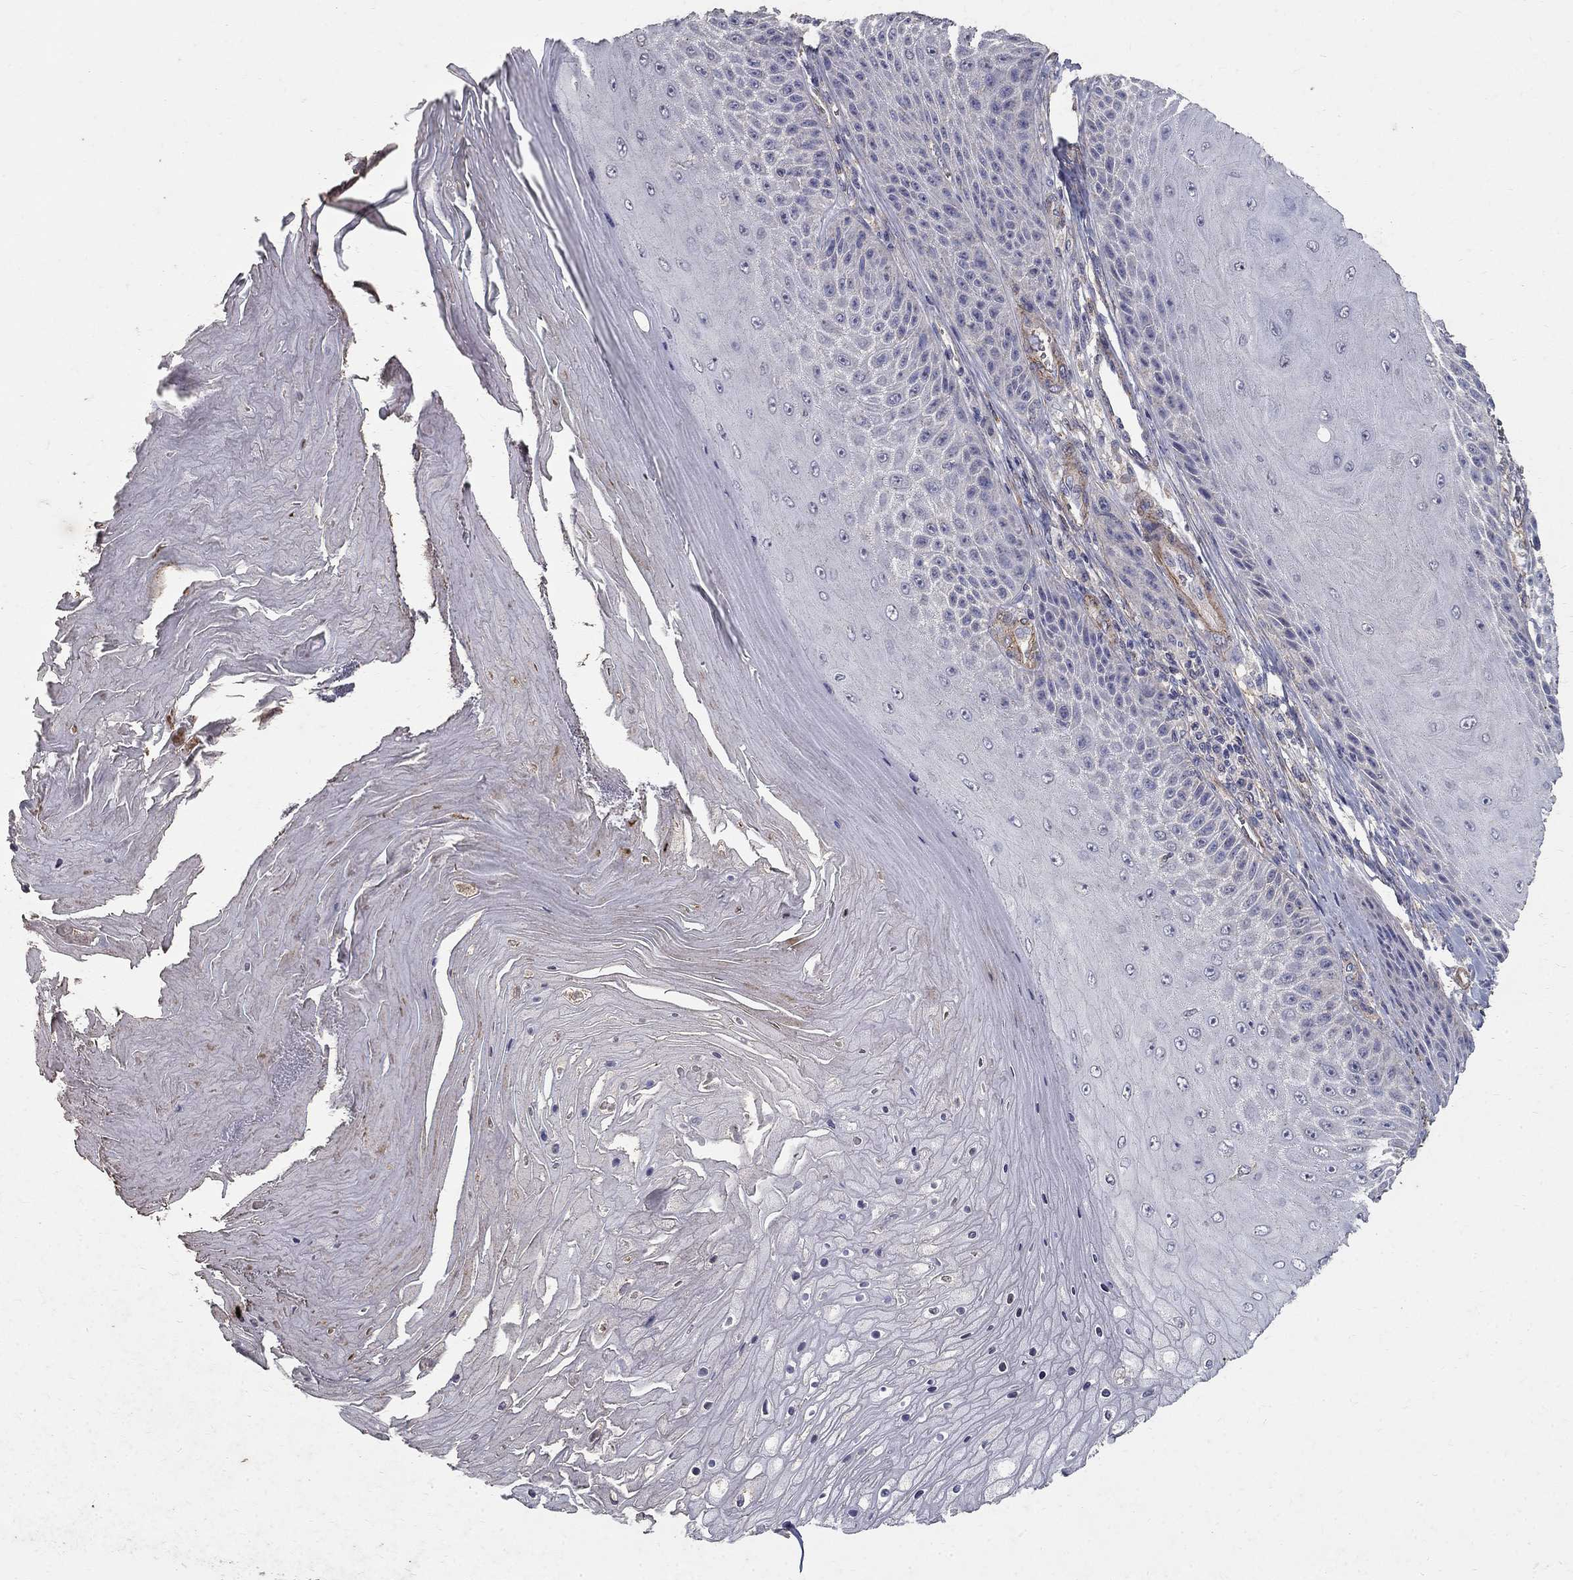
{"staining": {"intensity": "negative", "quantity": "none", "location": "none"}, "tissue": "skin cancer", "cell_type": "Tumor cells", "image_type": "cancer", "snomed": [{"axis": "morphology", "description": "Squamous cell carcinoma, NOS"}, {"axis": "topography", "description": "Skin"}], "caption": "Immunohistochemistry (IHC) histopathology image of neoplastic tissue: skin cancer stained with DAB (3,3'-diaminobenzidine) displays no significant protein staining in tumor cells.", "gene": "MPP2", "patient": {"sex": "male", "age": 62}}